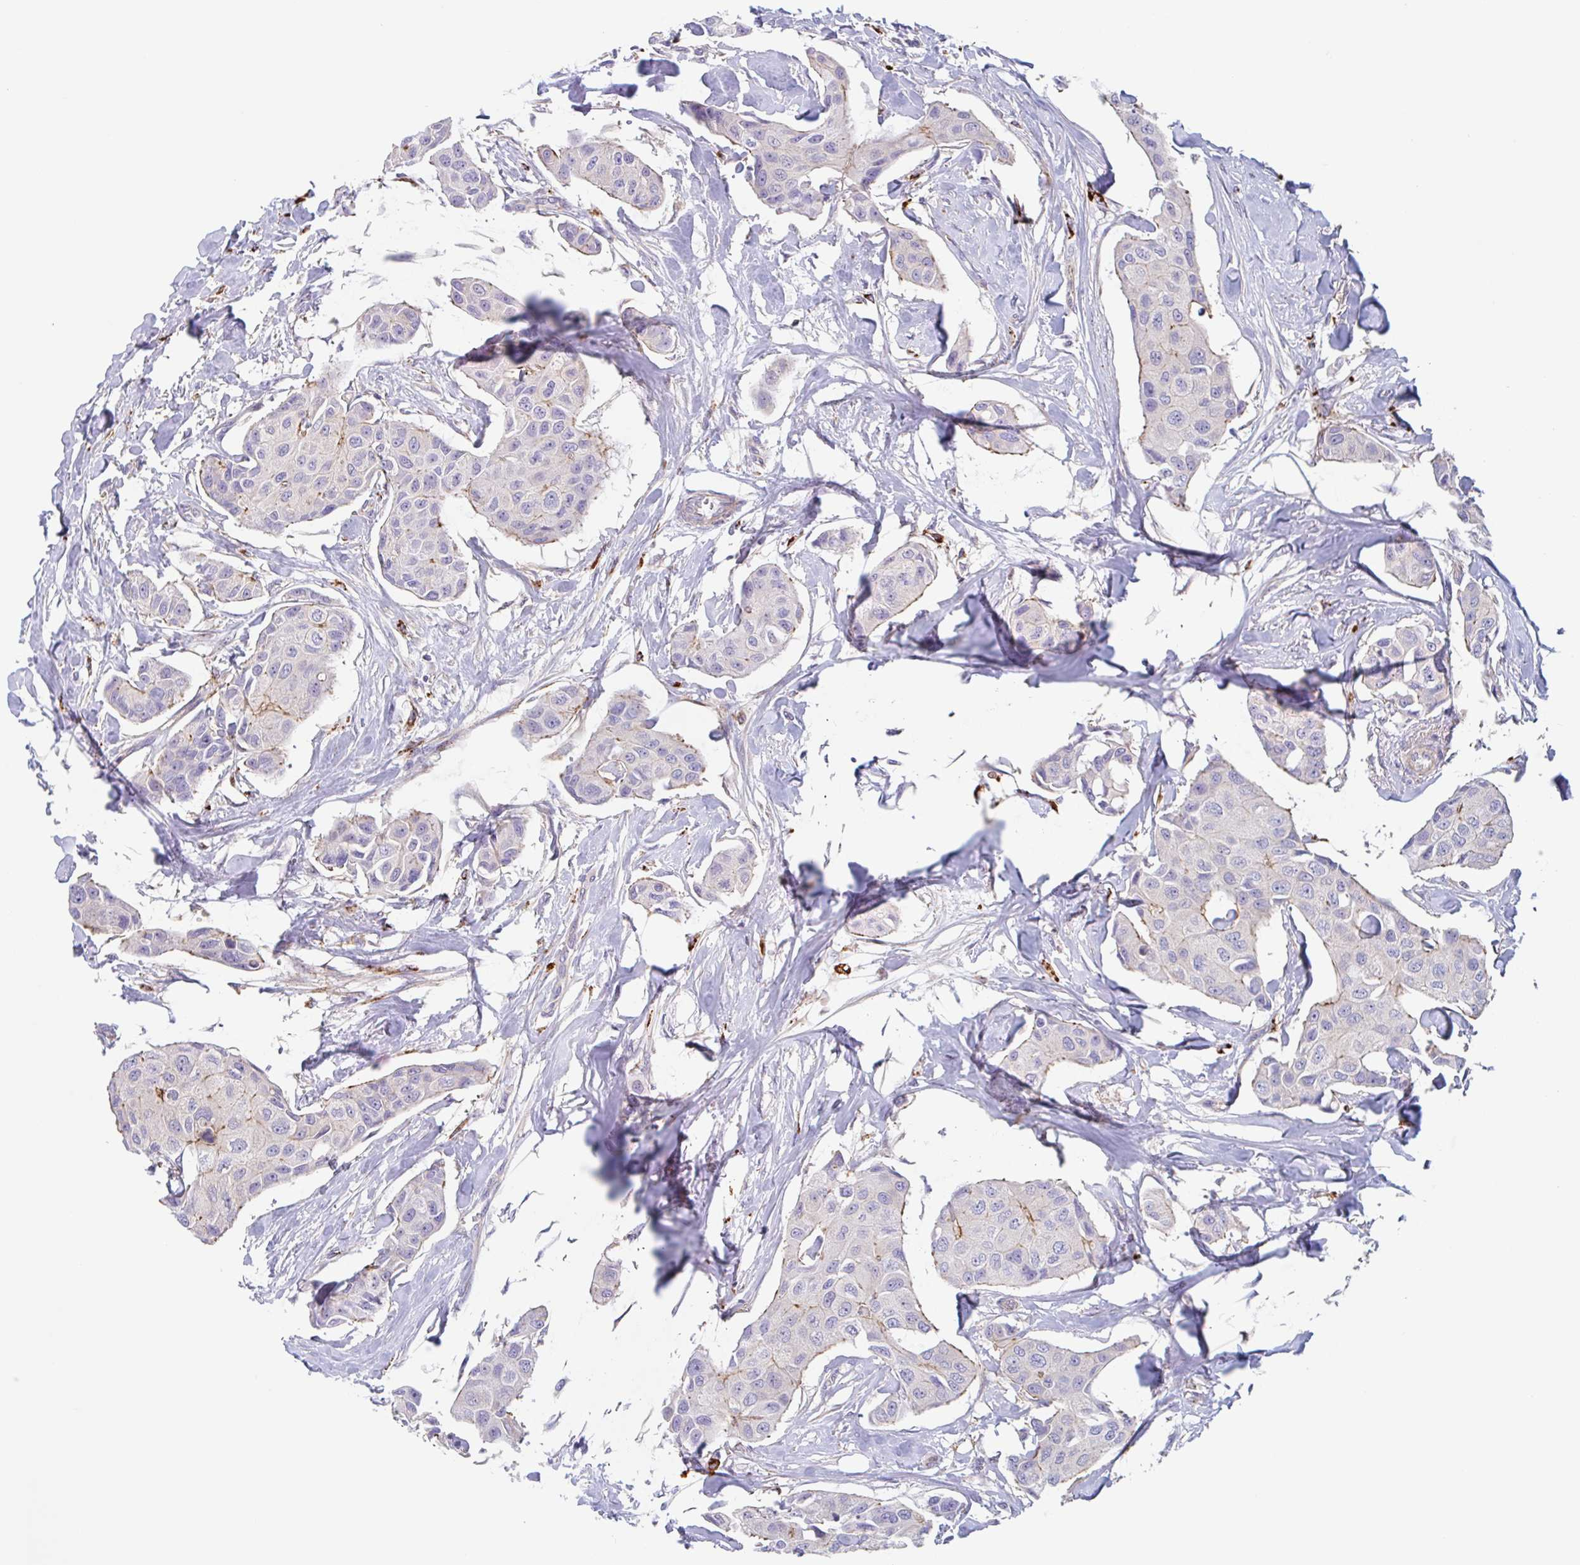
{"staining": {"intensity": "moderate", "quantity": "<25%", "location": "cytoplasmic/membranous"}, "tissue": "breast cancer", "cell_type": "Tumor cells", "image_type": "cancer", "snomed": [{"axis": "morphology", "description": "Duct carcinoma"}, {"axis": "topography", "description": "Breast"}, {"axis": "topography", "description": "Lymph node"}], "caption": "The photomicrograph demonstrates staining of breast cancer, revealing moderate cytoplasmic/membranous protein positivity (brown color) within tumor cells. The staining was performed using DAB to visualize the protein expression in brown, while the nuclei were stained in blue with hematoxylin (Magnification: 20x).", "gene": "LENG9", "patient": {"sex": "female", "age": 80}}